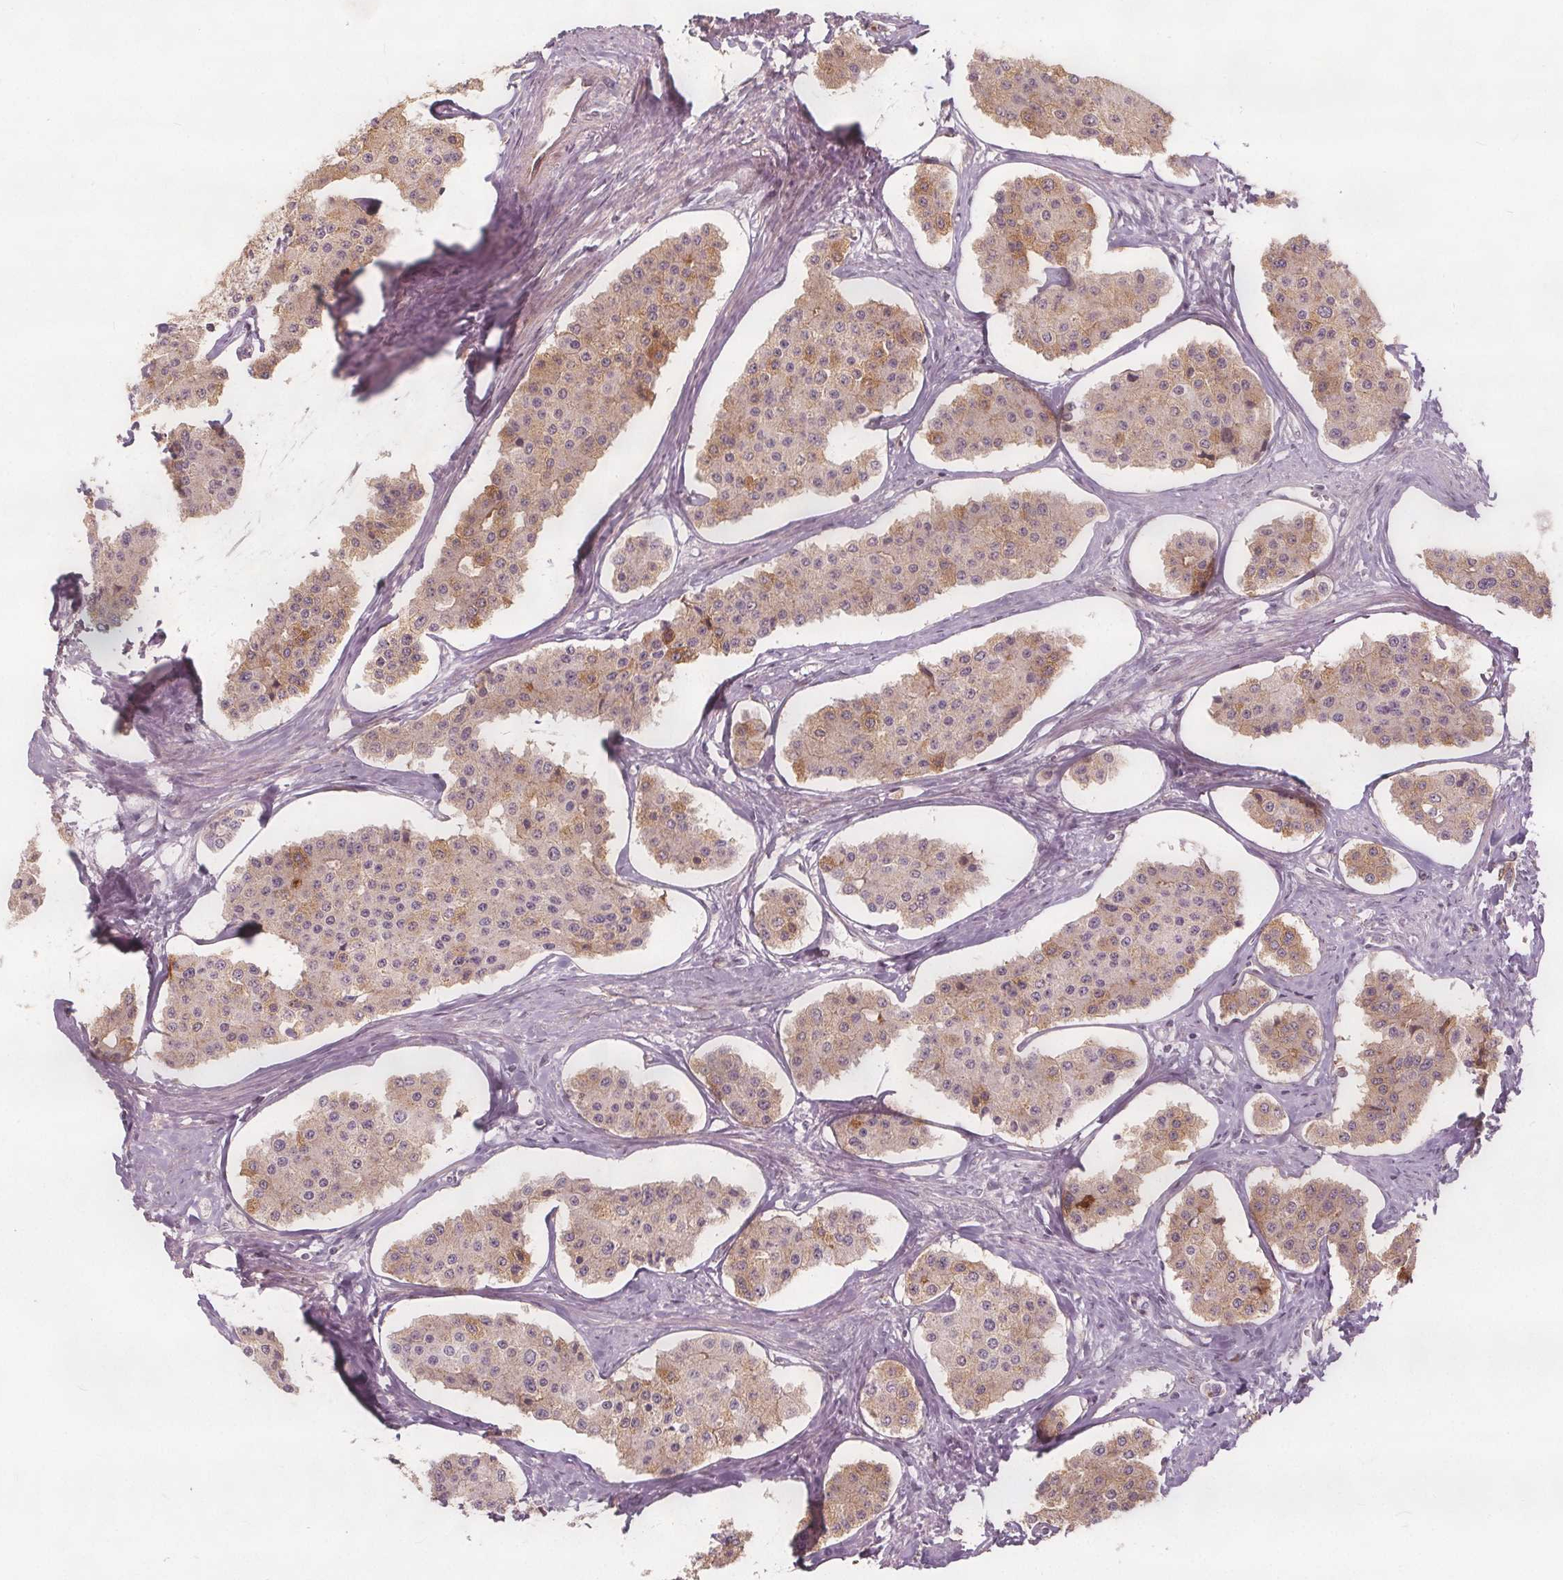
{"staining": {"intensity": "weak", "quantity": "25%-75%", "location": "cytoplasmic/membranous"}, "tissue": "carcinoid", "cell_type": "Tumor cells", "image_type": "cancer", "snomed": [{"axis": "morphology", "description": "Carcinoid, malignant, NOS"}, {"axis": "topography", "description": "Small intestine"}], "caption": "Weak cytoplasmic/membranous expression for a protein is present in about 25%-75% of tumor cells of malignant carcinoid using IHC.", "gene": "PTPRT", "patient": {"sex": "female", "age": 65}}